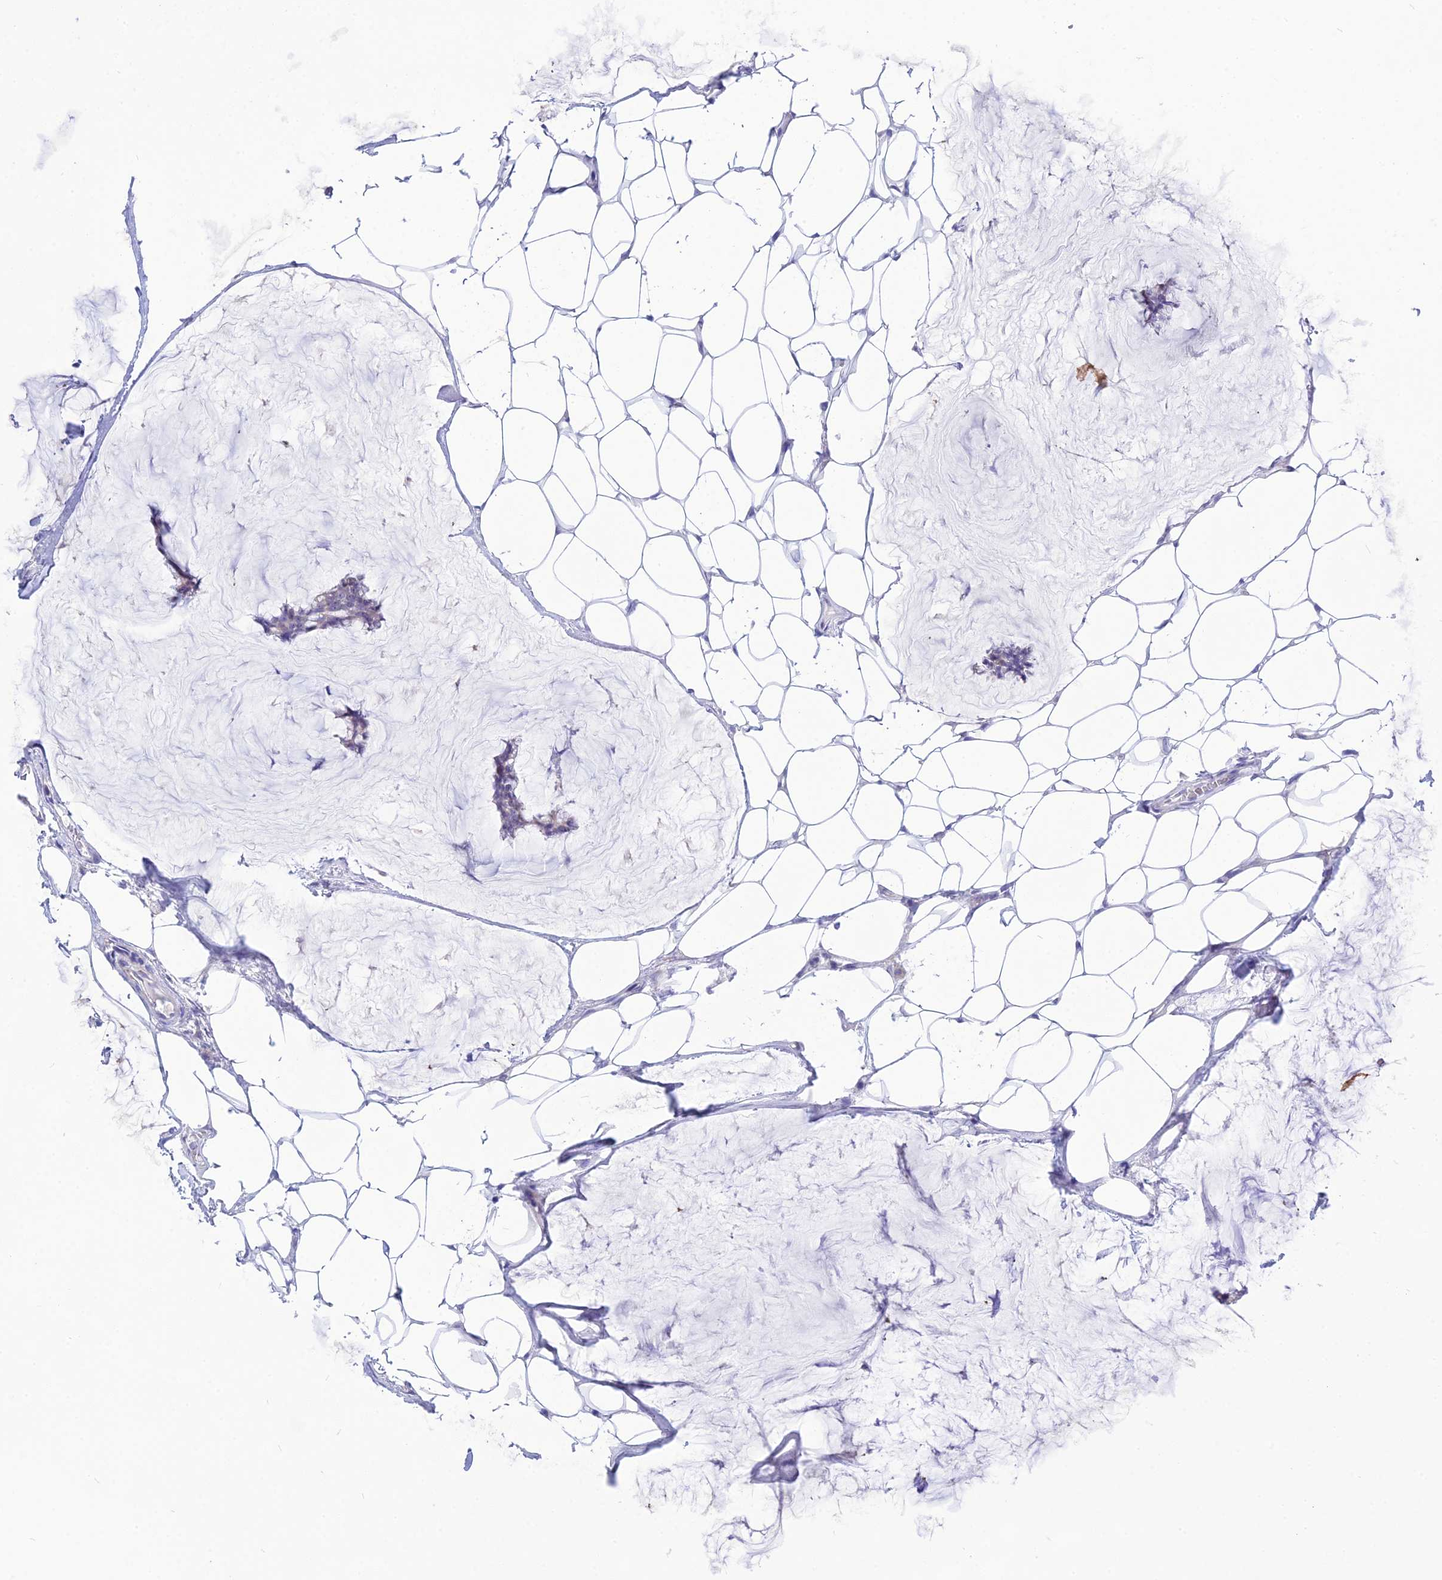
{"staining": {"intensity": "negative", "quantity": "none", "location": "none"}, "tissue": "breast cancer", "cell_type": "Tumor cells", "image_type": "cancer", "snomed": [{"axis": "morphology", "description": "Duct carcinoma"}, {"axis": "topography", "description": "Breast"}], "caption": "A photomicrograph of human infiltrating ductal carcinoma (breast) is negative for staining in tumor cells.", "gene": "DEFB107A", "patient": {"sex": "female", "age": 93}}